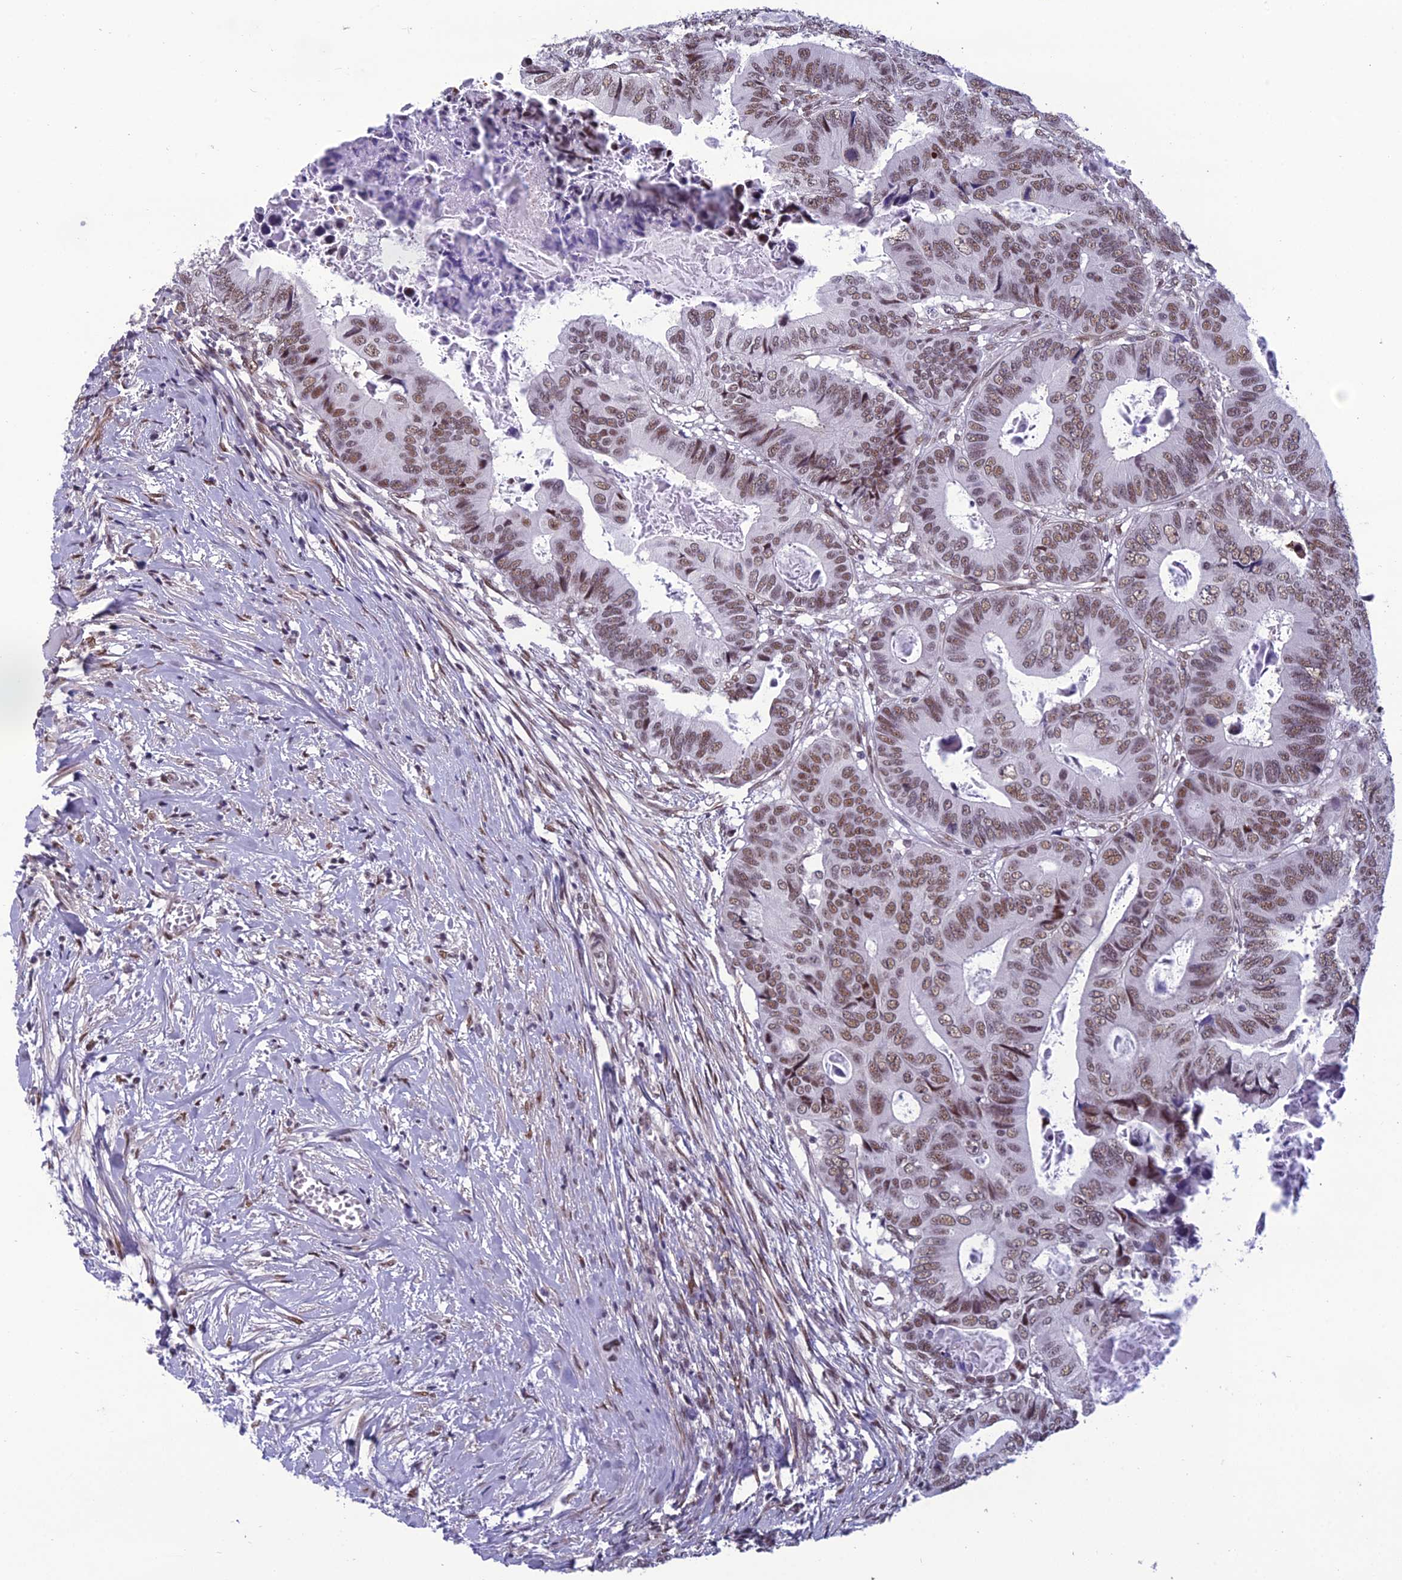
{"staining": {"intensity": "moderate", "quantity": ">75%", "location": "nuclear"}, "tissue": "colorectal cancer", "cell_type": "Tumor cells", "image_type": "cancer", "snomed": [{"axis": "morphology", "description": "Adenocarcinoma, NOS"}, {"axis": "topography", "description": "Colon"}], "caption": "Colorectal cancer tissue exhibits moderate nuclear expression in about >75% of tumor cells", "gene": "RSRC1", "patient": {"sex": "male", "age": 85}}